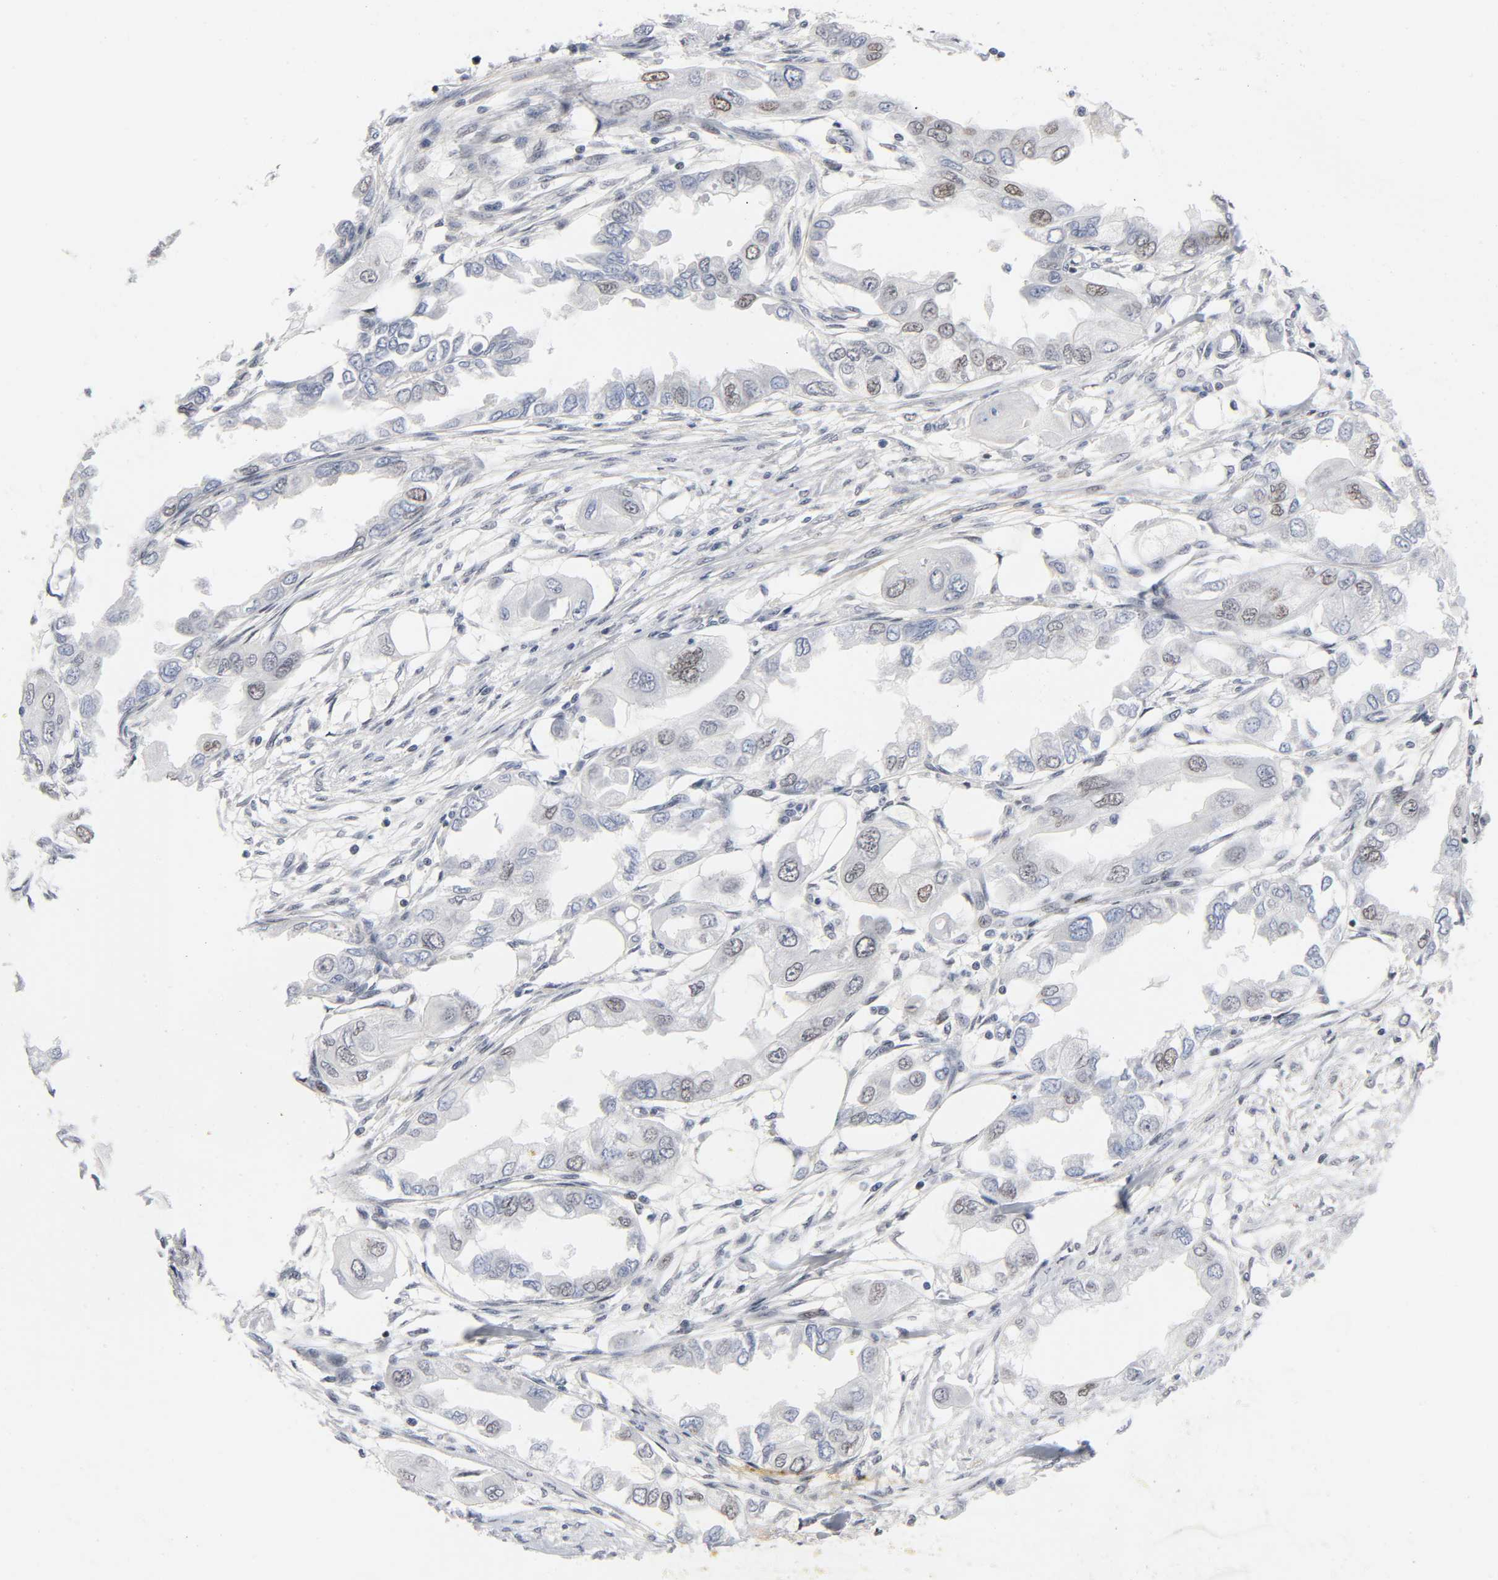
{"staining": {"intensity": "weak", "quantity": "<25%", "location": "nuclear"}, "tissue": "endometrial cancer", "cell_type": "Tumor cells", "image_type": "cancer", "snomed": [{"axis": "morphology", "description": "Adenocarcinoma, NOS"}, {"axis": "topography", "description": "Endometrium"}], "caption": "Immunohistochemical staining of endometrial cancer (adenocarcinoma) reveals no significant positivity in tumor cells.", "gene": "DIDO1", "patient": {"sex": "female", "age": 67}}